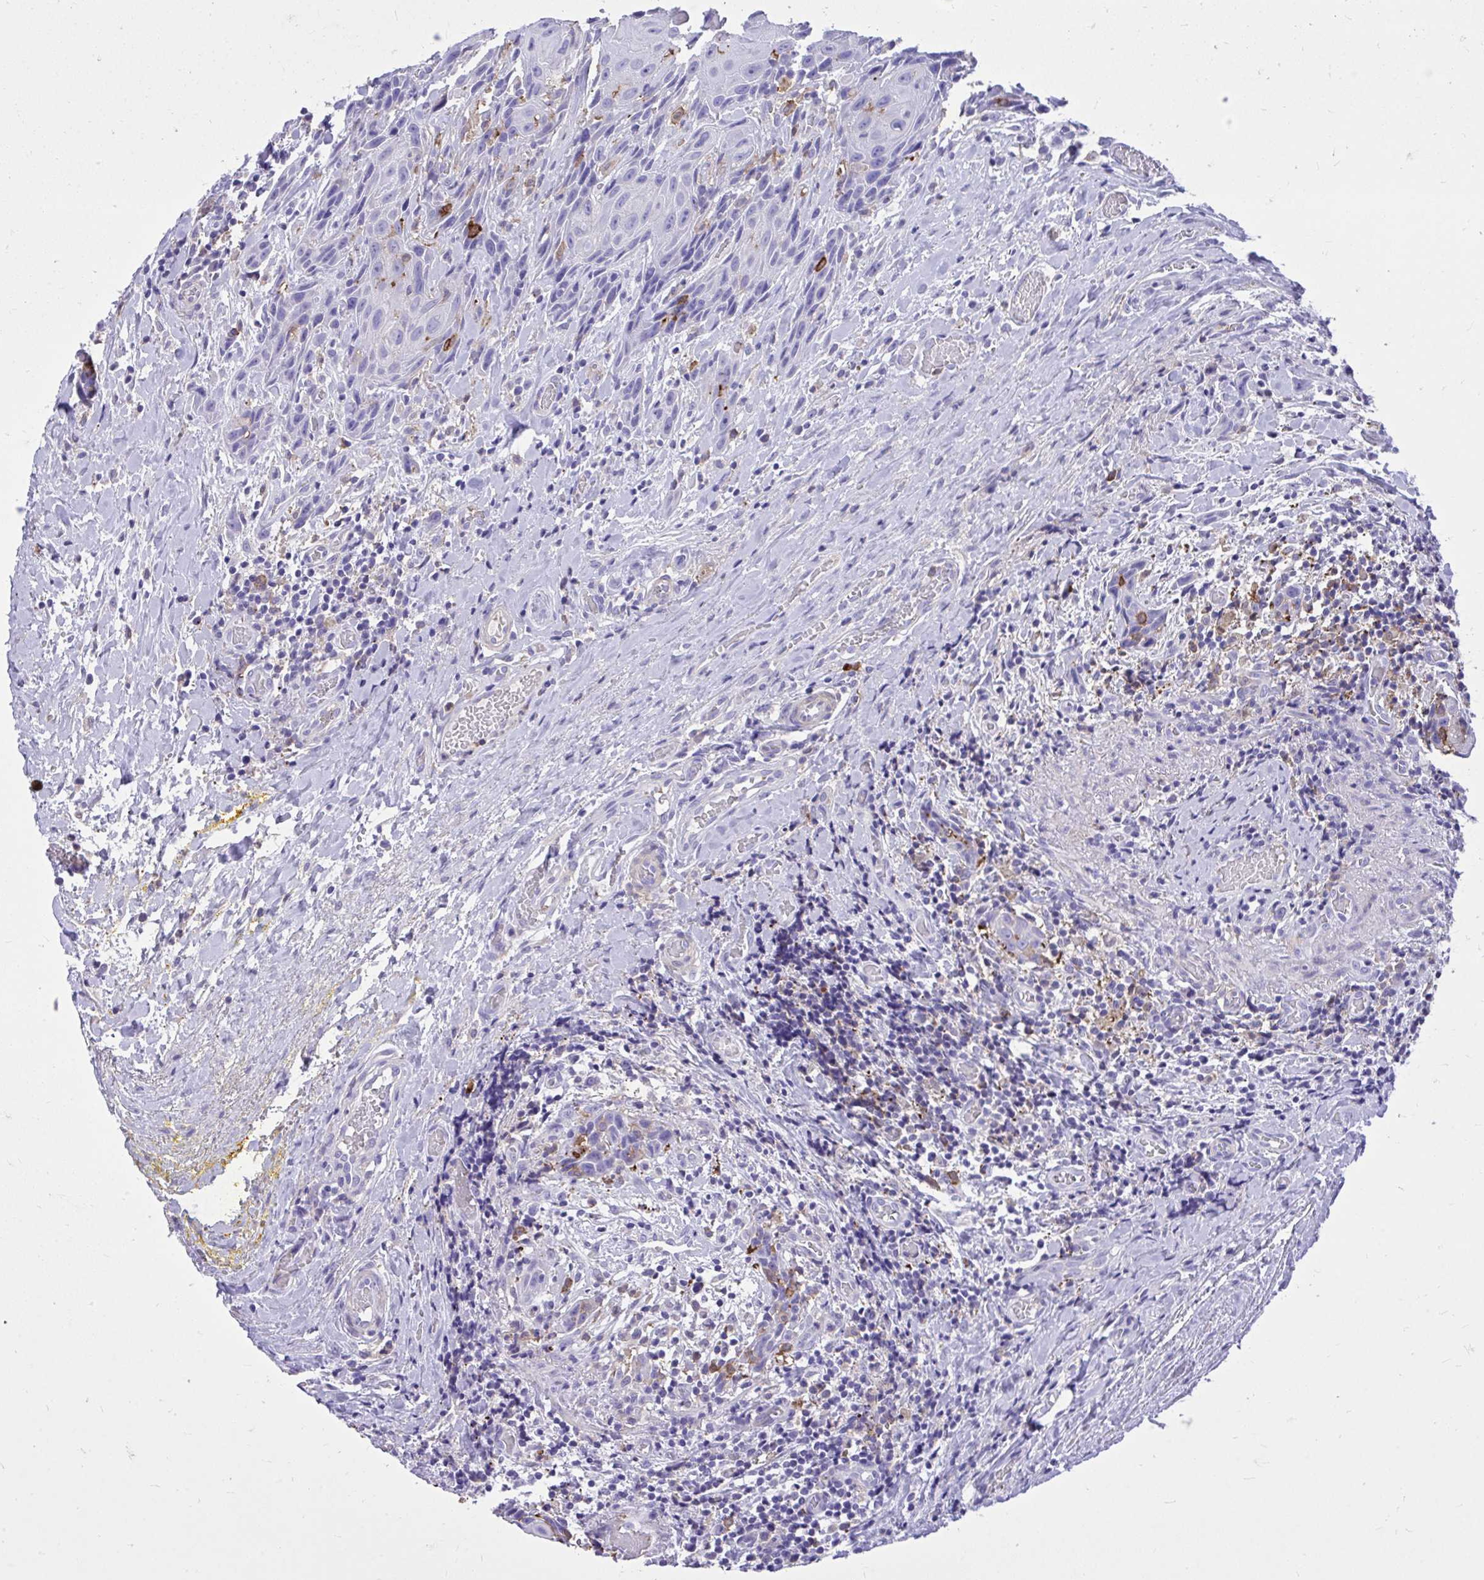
{"staining": {"intensity": "negative", "quantity": "none", "location": "none"}, "tissue": "head and neck cancer", "cell_type": "Tumor cells", "image_type": "cancer", "snomed": [{"axis": "morphology", "description": "Squamous cell carcinoma, NOS"}, {"axis": "topography", "description": "Oral tissue"}, {"axis": "topography", "description": "Head-Neck"}], "caption": "The histopathology image shows no significant staining in tumor cells of head and neck cancer (squamous cell carcinoma).", "gene": "TLR7", "patient": {"sex": "male", "age": 49}}